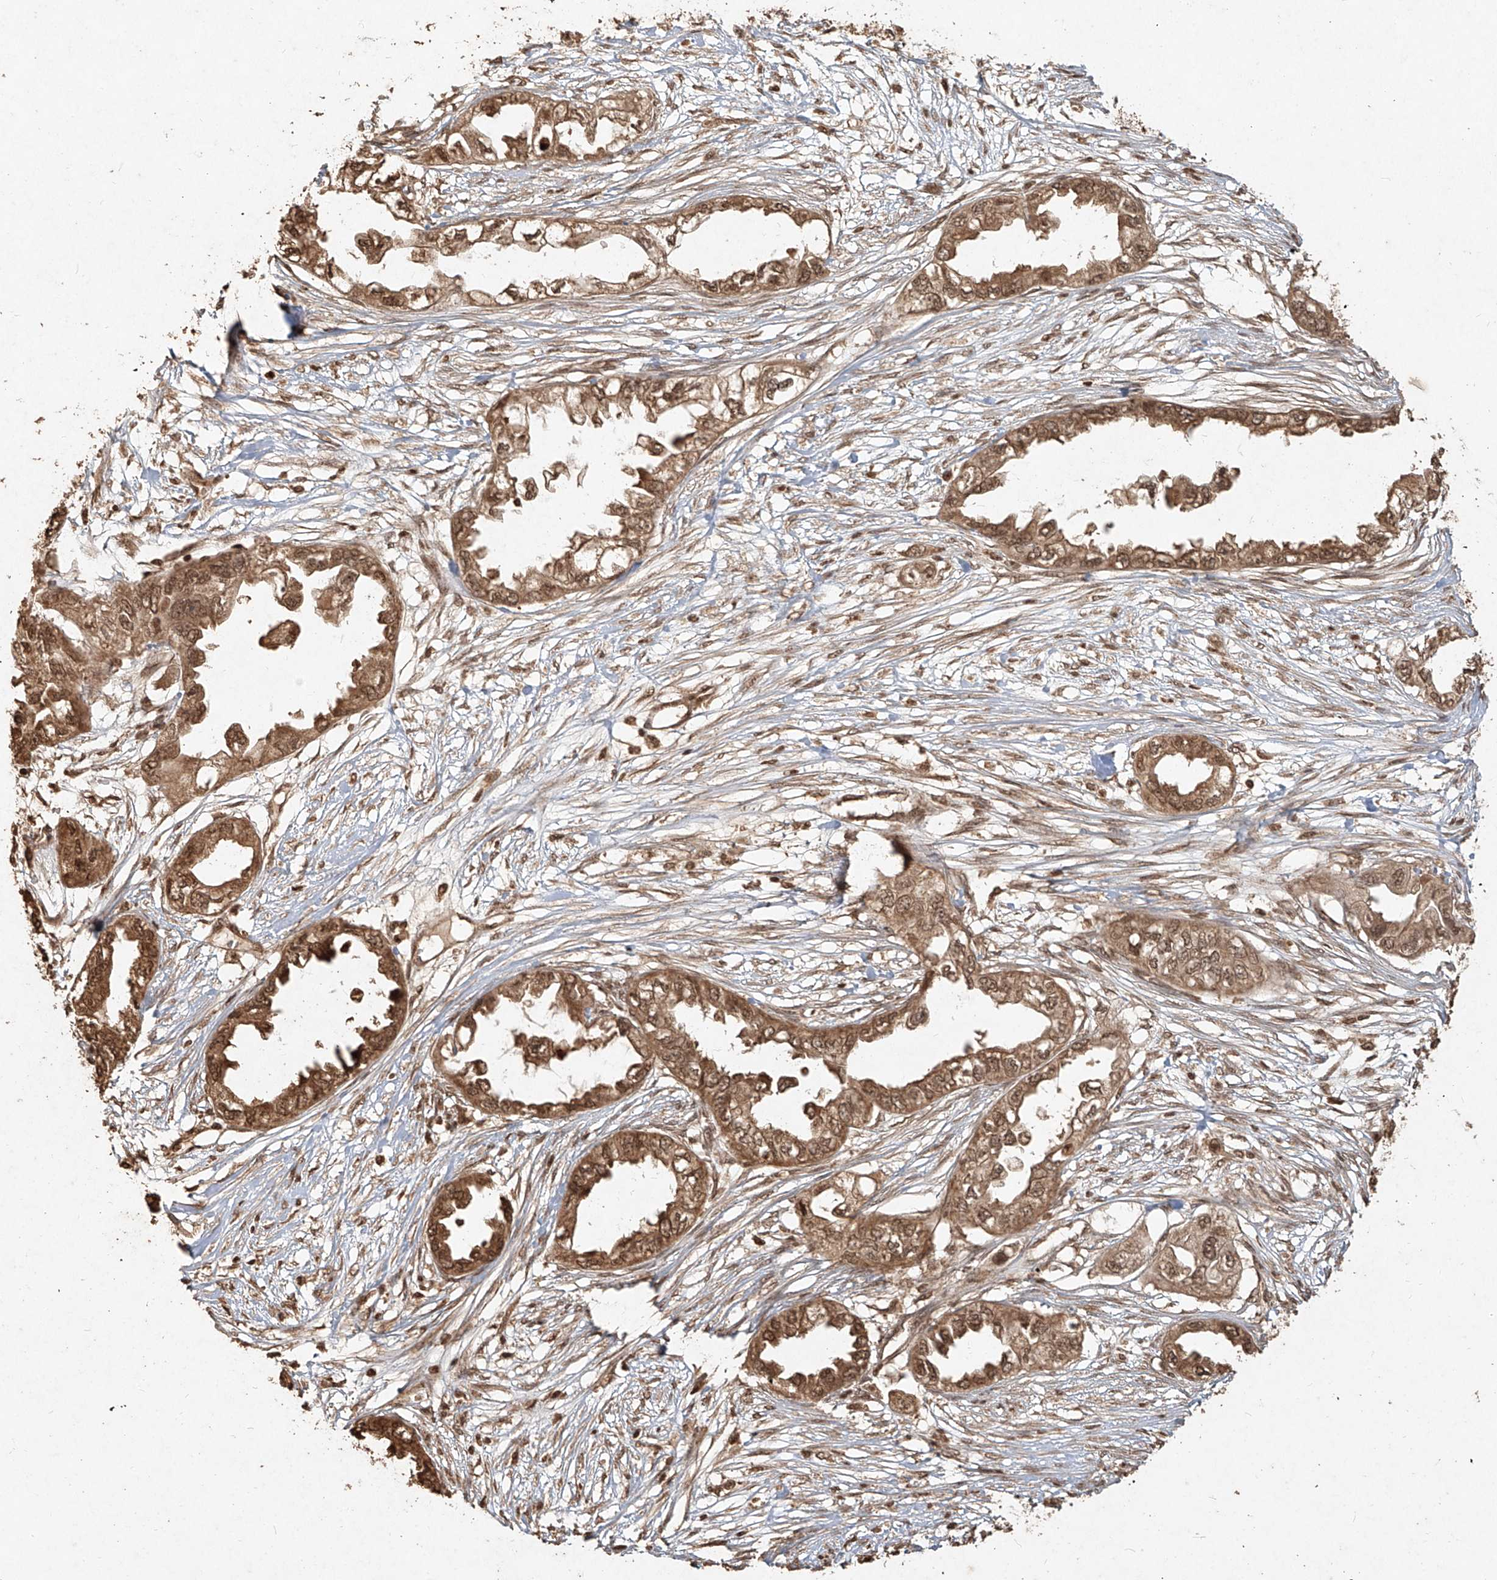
{"staining": {"intensity": "moderate", "quantity": ">75%", "location": "cytoplasmic/membranous,nuclear"}, "tissue": "endometrial cancer", "cell_type": "Tumor cells", "image_type": "cancer", "snomed": [{"axis": "morphology", "description": "Adenocarcinoma, NOS"}, {"axis": "topography", "description": "Endometrium"}], "caption": "Protein analysis of endometrial cancer (adenocarcinoma) tissue exhibits moderate cytoplasmic/membranous and nuclear expression in approximately >75% of tumor cells. The protein of interest is shown in brown color, while the nuclei are stained blue.", "gene": "UBE2K", "patient": {"sex": "female", "age": 67}}